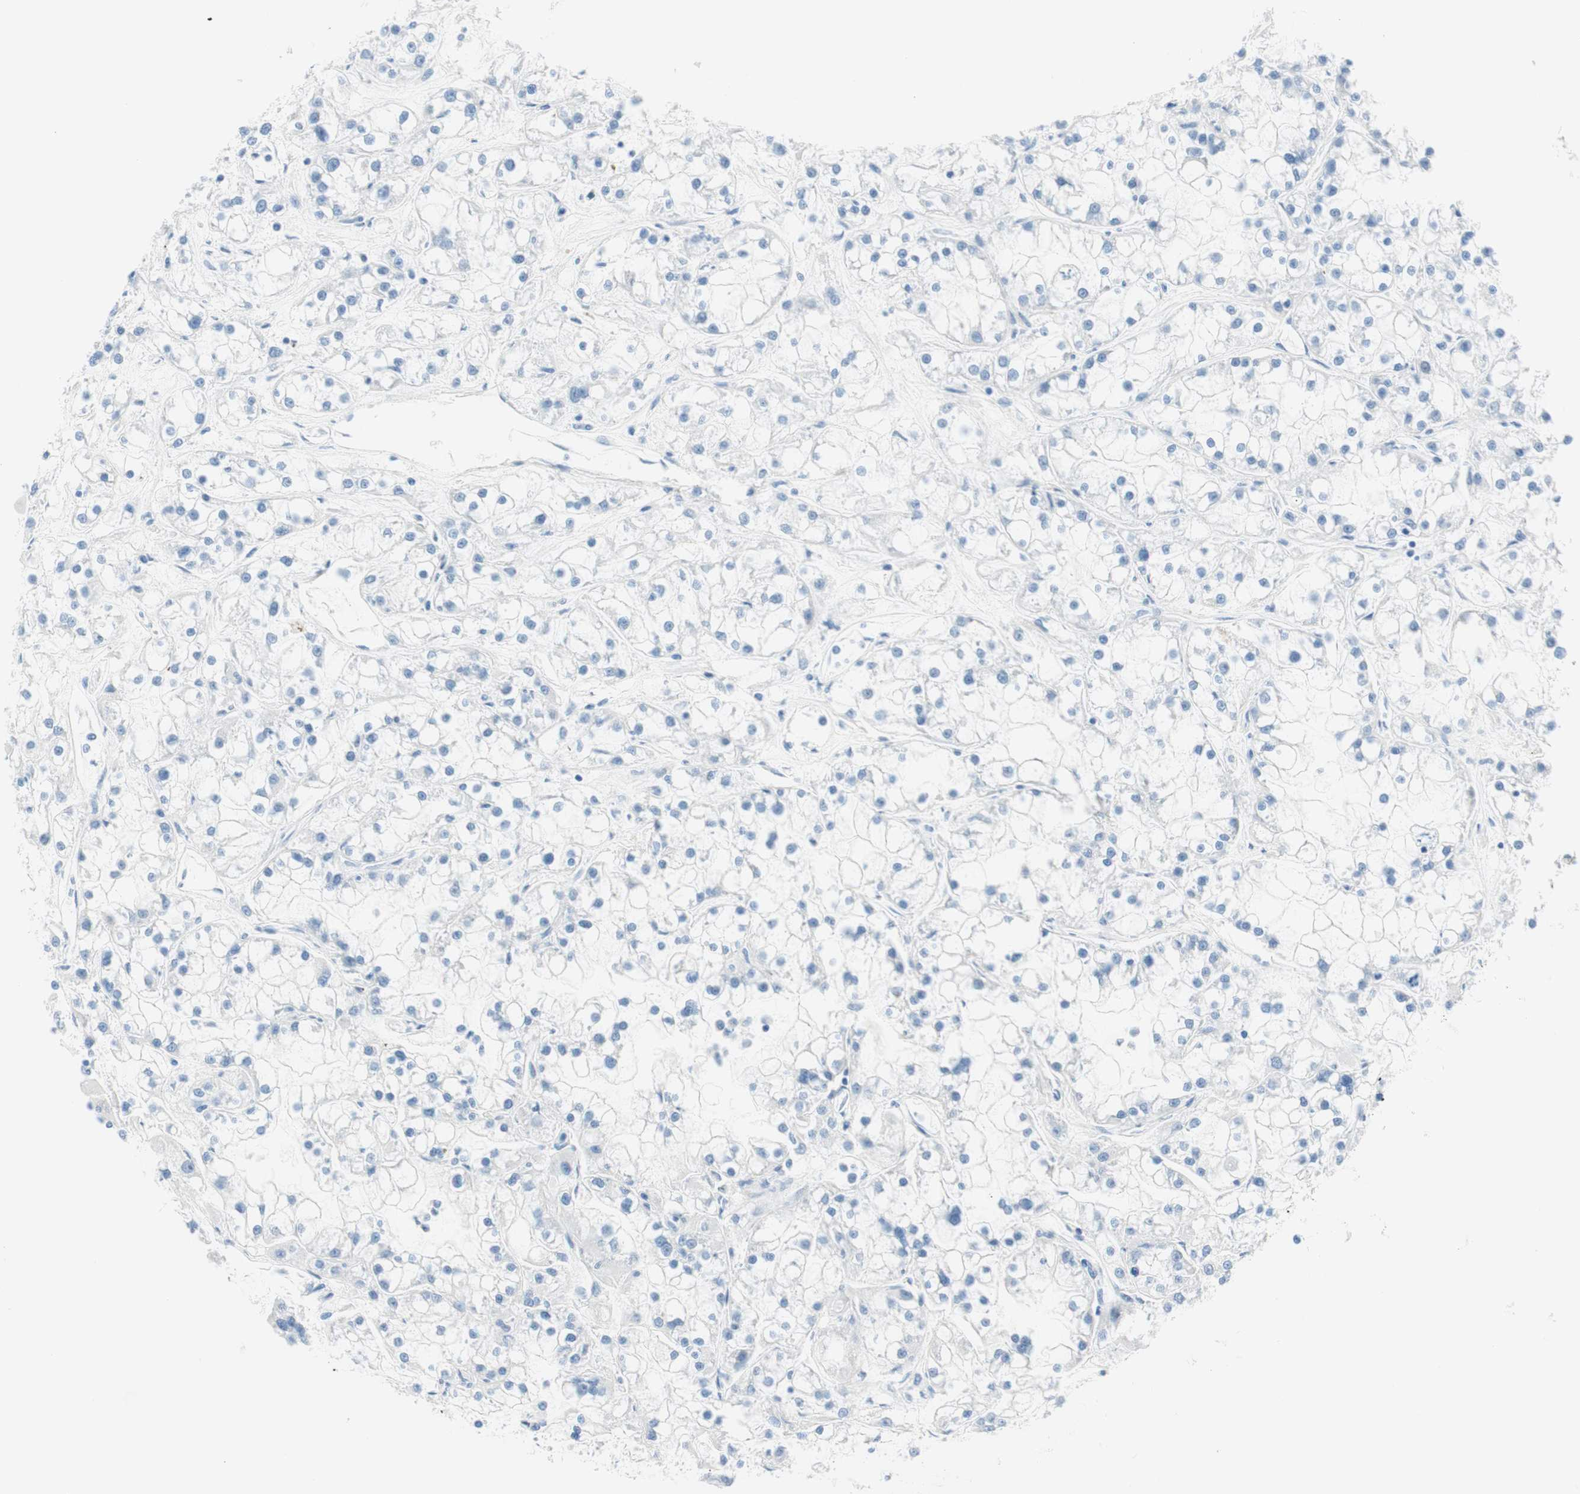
{"staining": {"intensity": "negative", "quantity": "none", "location": "none"}, "tissue": "renal cancer", "cell_type": "Tumor cells", "image_type": "cancer", "snomed": [{"axis": "morphology", "description": "Adenocarcinoma, NOS"}, {"axis": "topography", "description": "Kidney"}], "caption": "High power microscopy photomicrograph of an immunohistochemistry micrograph of adenocarcinoma (renal), revealing no significant positivity in tumor cells.", "gene": "PASD1", "patient": {"sex": "female", "age": 52}}